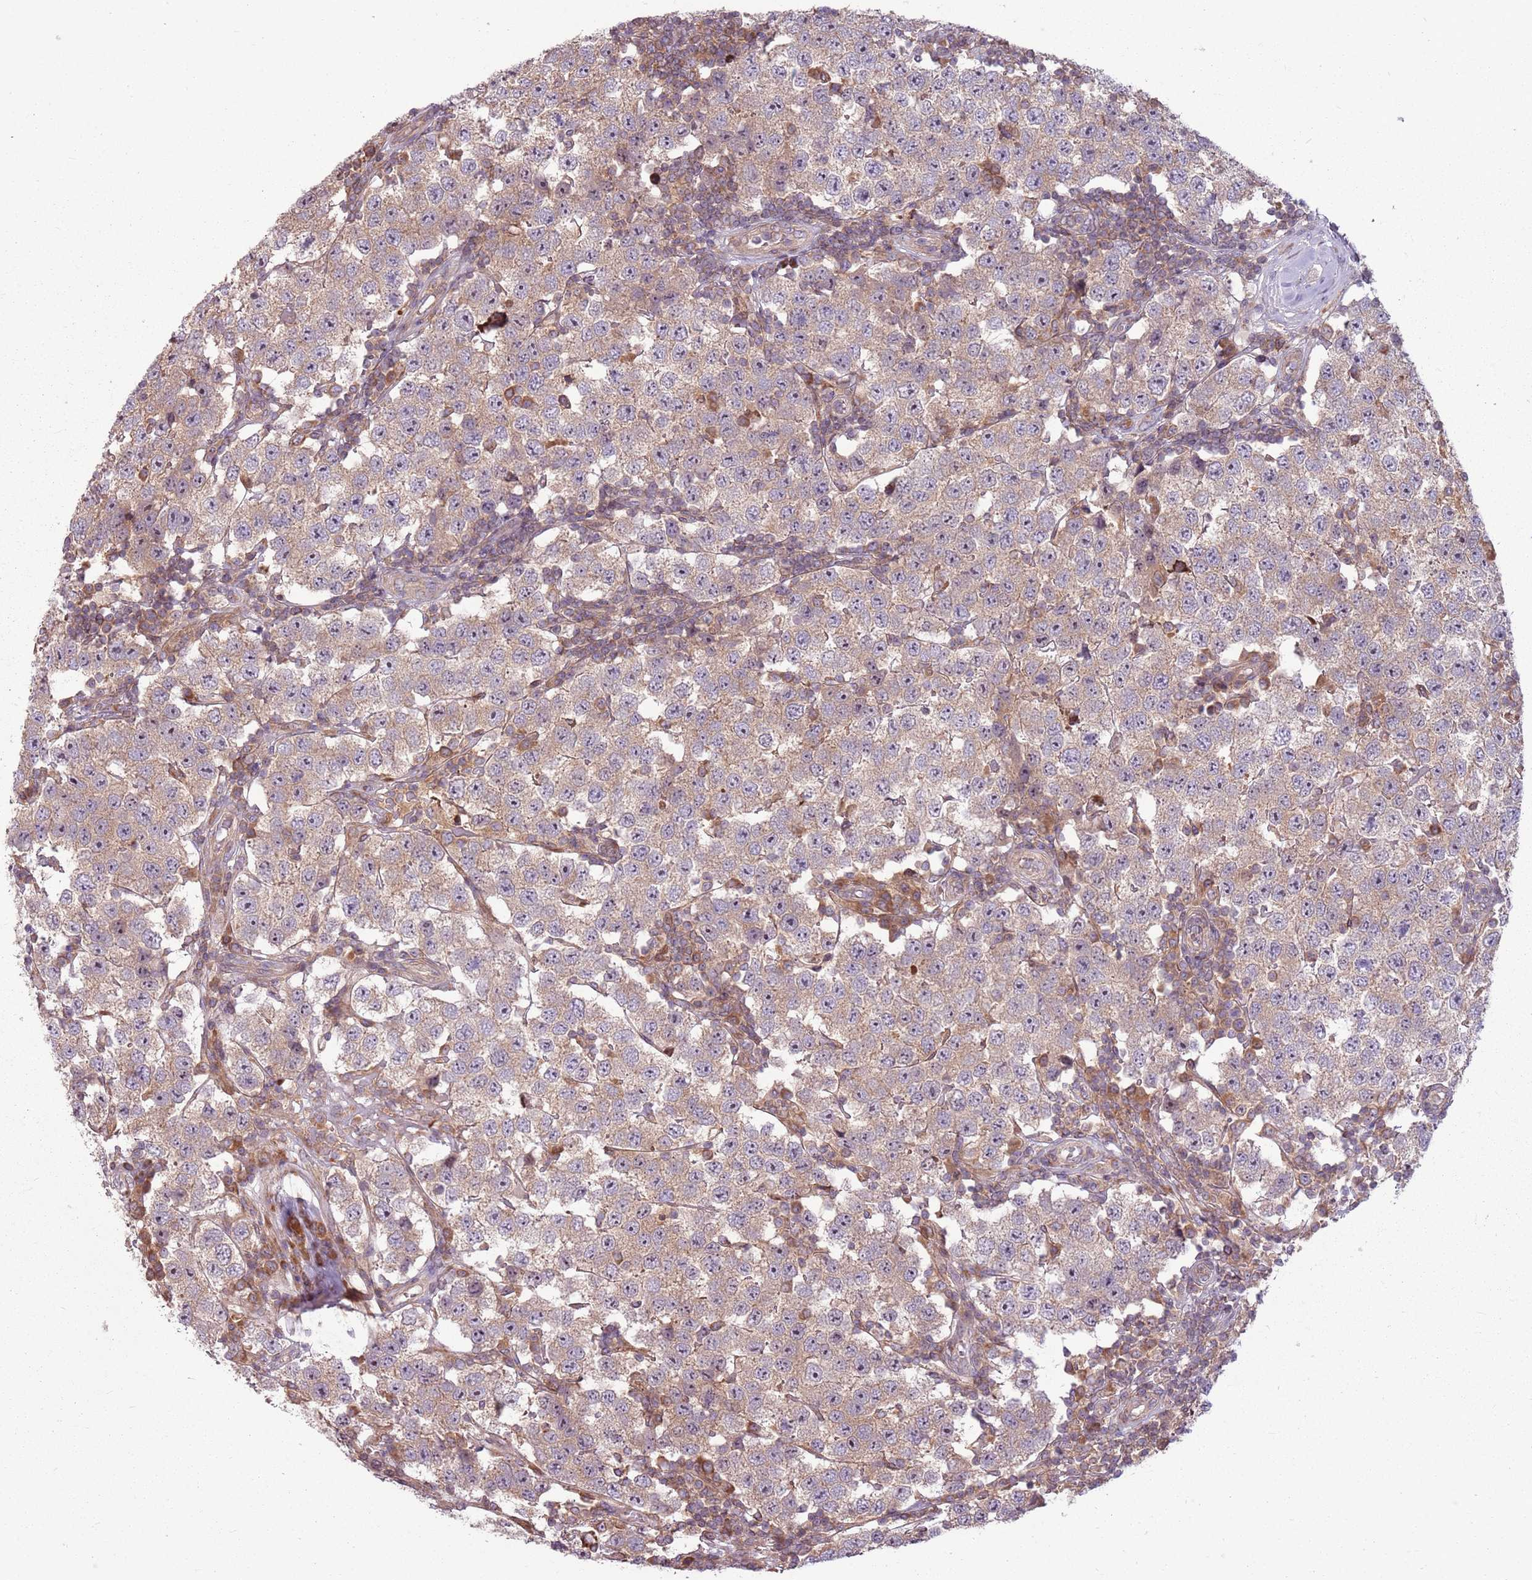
{"staining": {"intensity": "weak", "quantity": "25%-75%", "location": "cytoplasmic/membranous"}, "tissue": "testis cancer", "cell_type": "Tumor cells", "image_type": "cancer", "snomed": [{"axis": "morphology", "description": "Seminoma, NOS"}, {"axis": "topography", "description": "Testis"}], "caption": "Seminoma (testis) tissue displays weak cytoplasmic/membranous expression in approximately 25%-75% of tumor cells, visualized by immunohistochemistry.", "gene": "RPL21", "patient": {"sex": "male", "age": 34}}